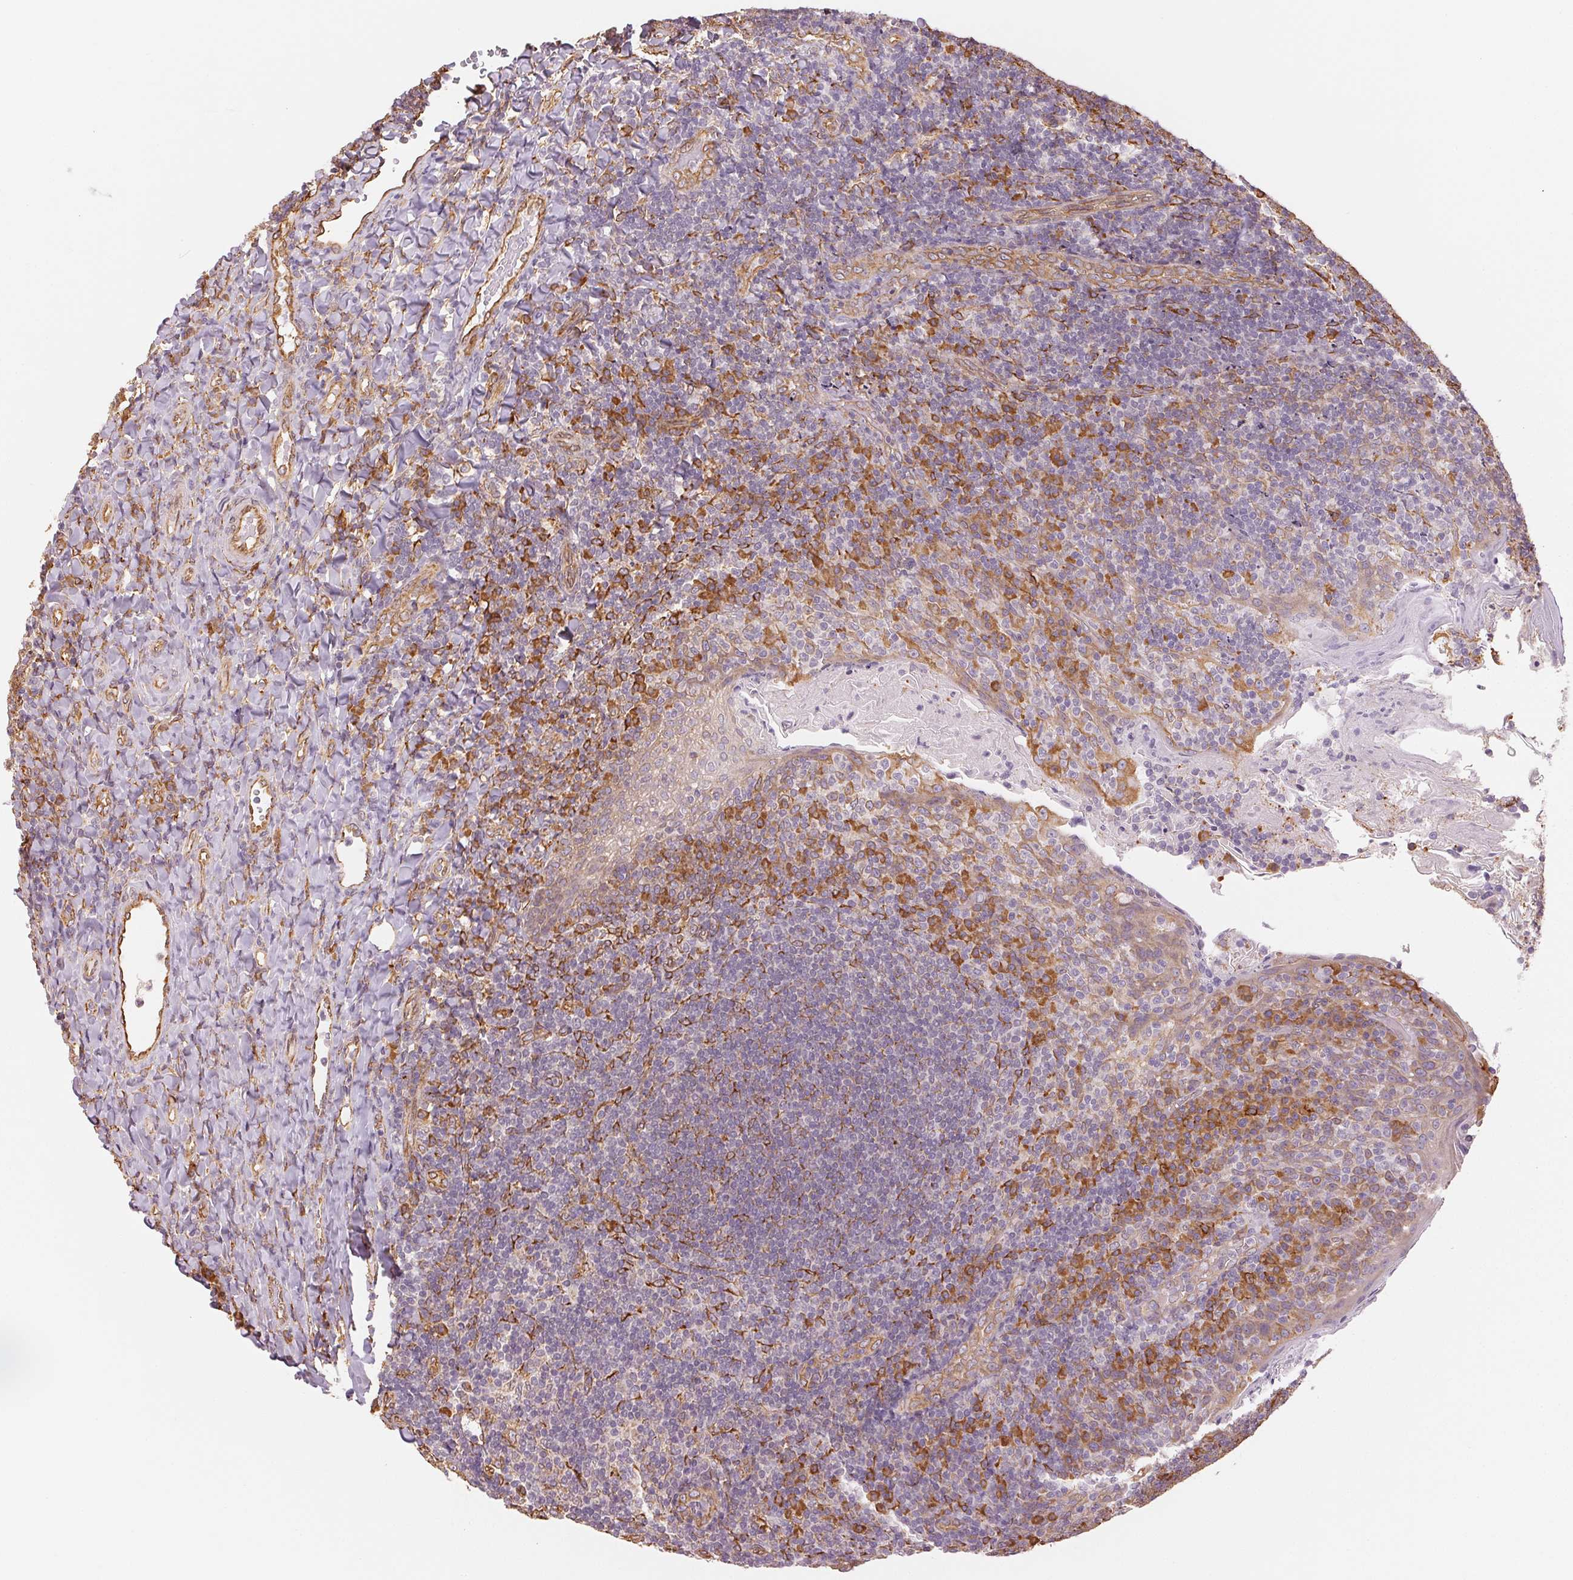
{"staining": {"intensity": "moderate", "quantity": "<25%", "location": "cytoplasmic/membranous"}, "tissue": "tonsil", "cell_type": "Germinal center cells", "image_type": "normal", "snomed": [{"axis": "morphology", "description": "Normal tissue, NOS"}, {"axis": "topography", "description": "Tonsil"}], "caption": "Brown immunohistochemical staining in benign tonsil demonstrates moderate cytoplasmic/membranous staining in approximately <25% of germinal center cells.", "gene": "RCN3", "patient": {"sex": "female", "age": 10}}